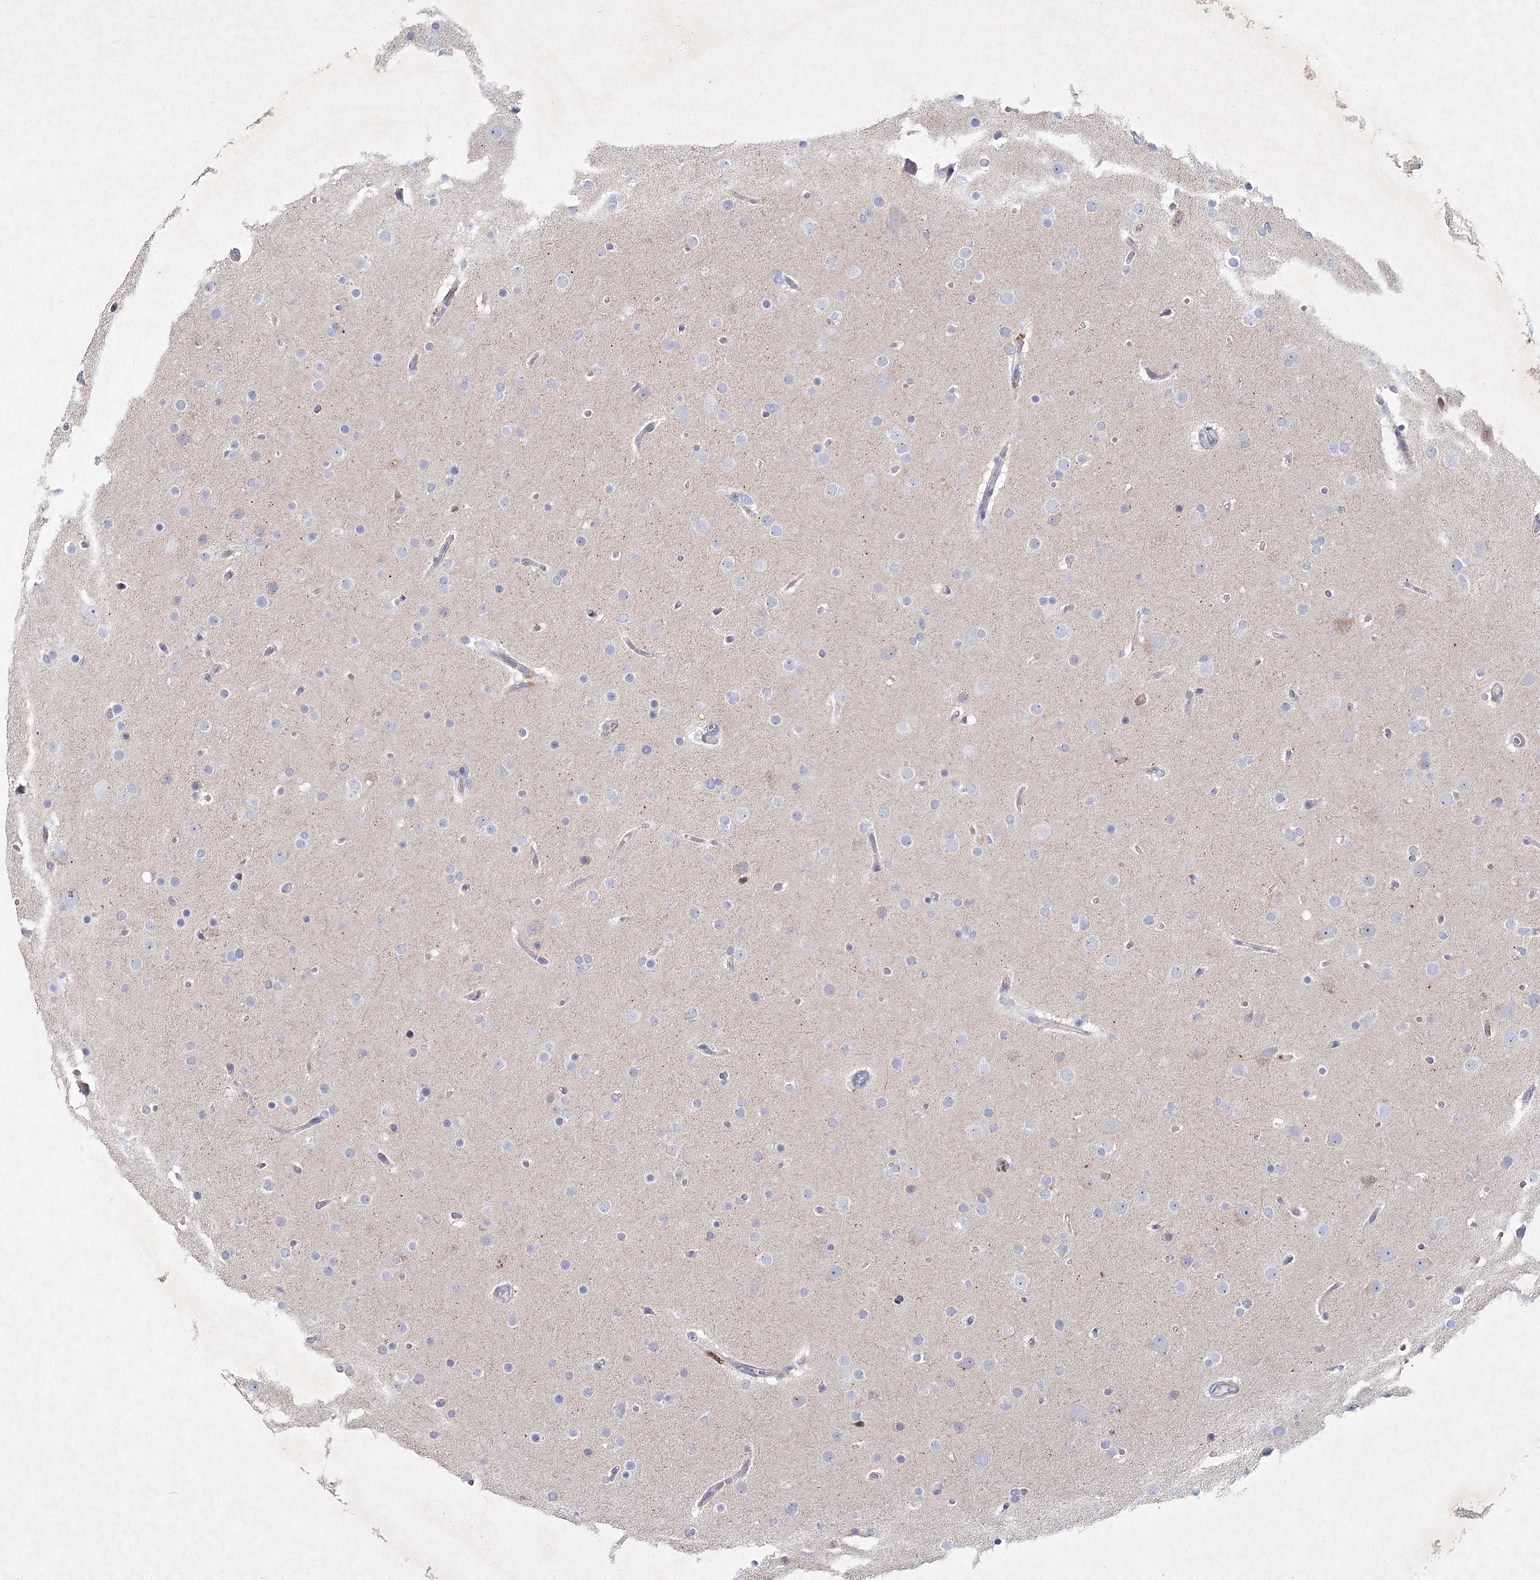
{"staining": {"intensity": "negative", "quantity": "none", "location": "none"}, "tissue": "glioma", "cell_type": "Tumor cells", "image_type": "cancer", "snomed": [{"axis": "morphology", "description": "Glioma, malignant, High grade"}, {"axis": "topography", "description": "Cerebral cortex"}], "caption": "Protein analysis of glioma exhibits no significant positivity in tumor cells.", "gene": "MAP3K13", "patient": {"sex": "female", "age": 36}}